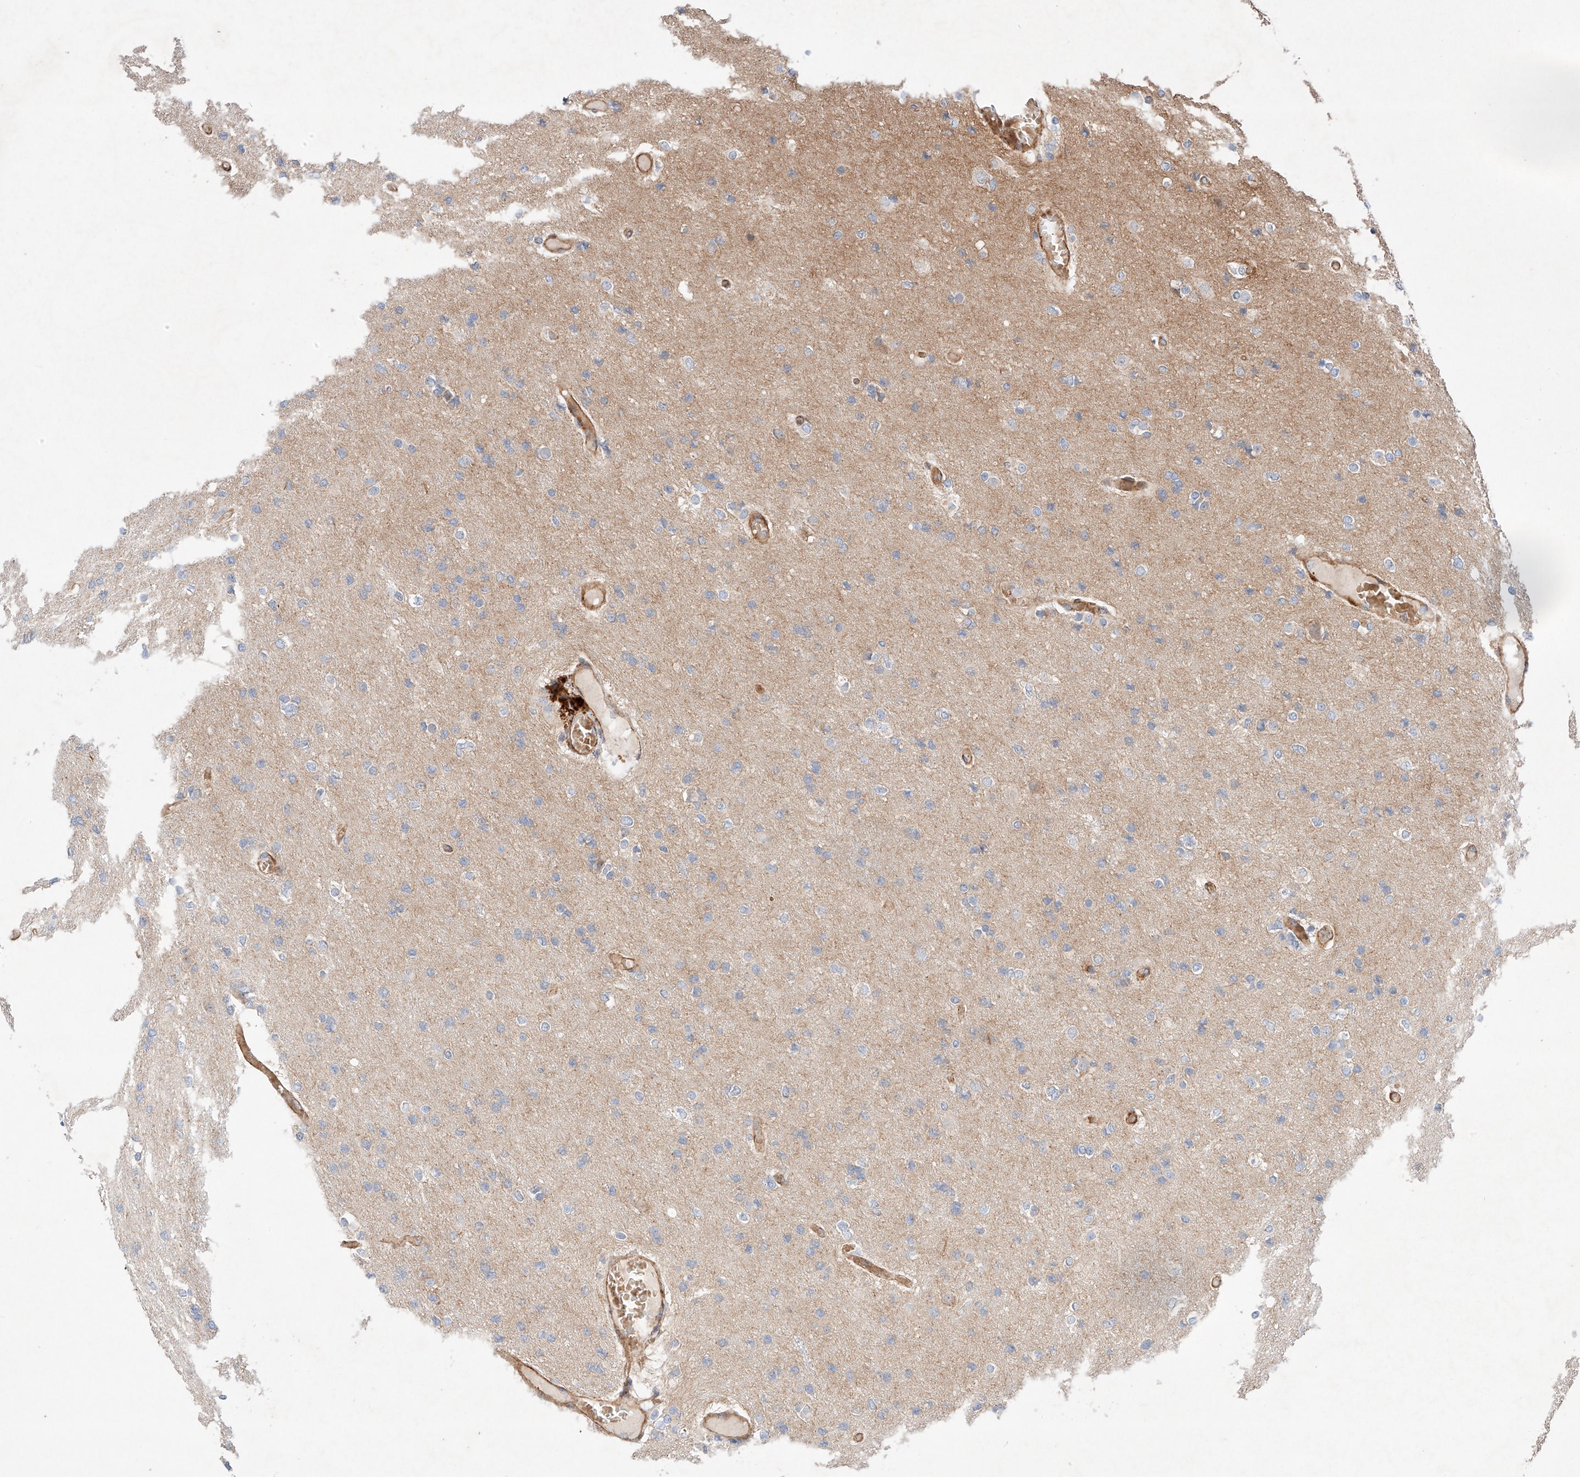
{"staining": {"intensity": "negative", "quantity": "none", "location": "none"}, "tissue": "glioma", "cell_type": "Tumor cells", "image_type": "cancer", "snomed": [{"axis": "morphology", "description": "Glioma, malignant, High grade"}, {"axis": "topography", "description": "Cerebral cortex"}], "caption": "This is an IHC histopathology image of glioma. There is no expression in tumor cells.", "gene": "MINDY4", "patient": {"sex": "female", "age": 36}}